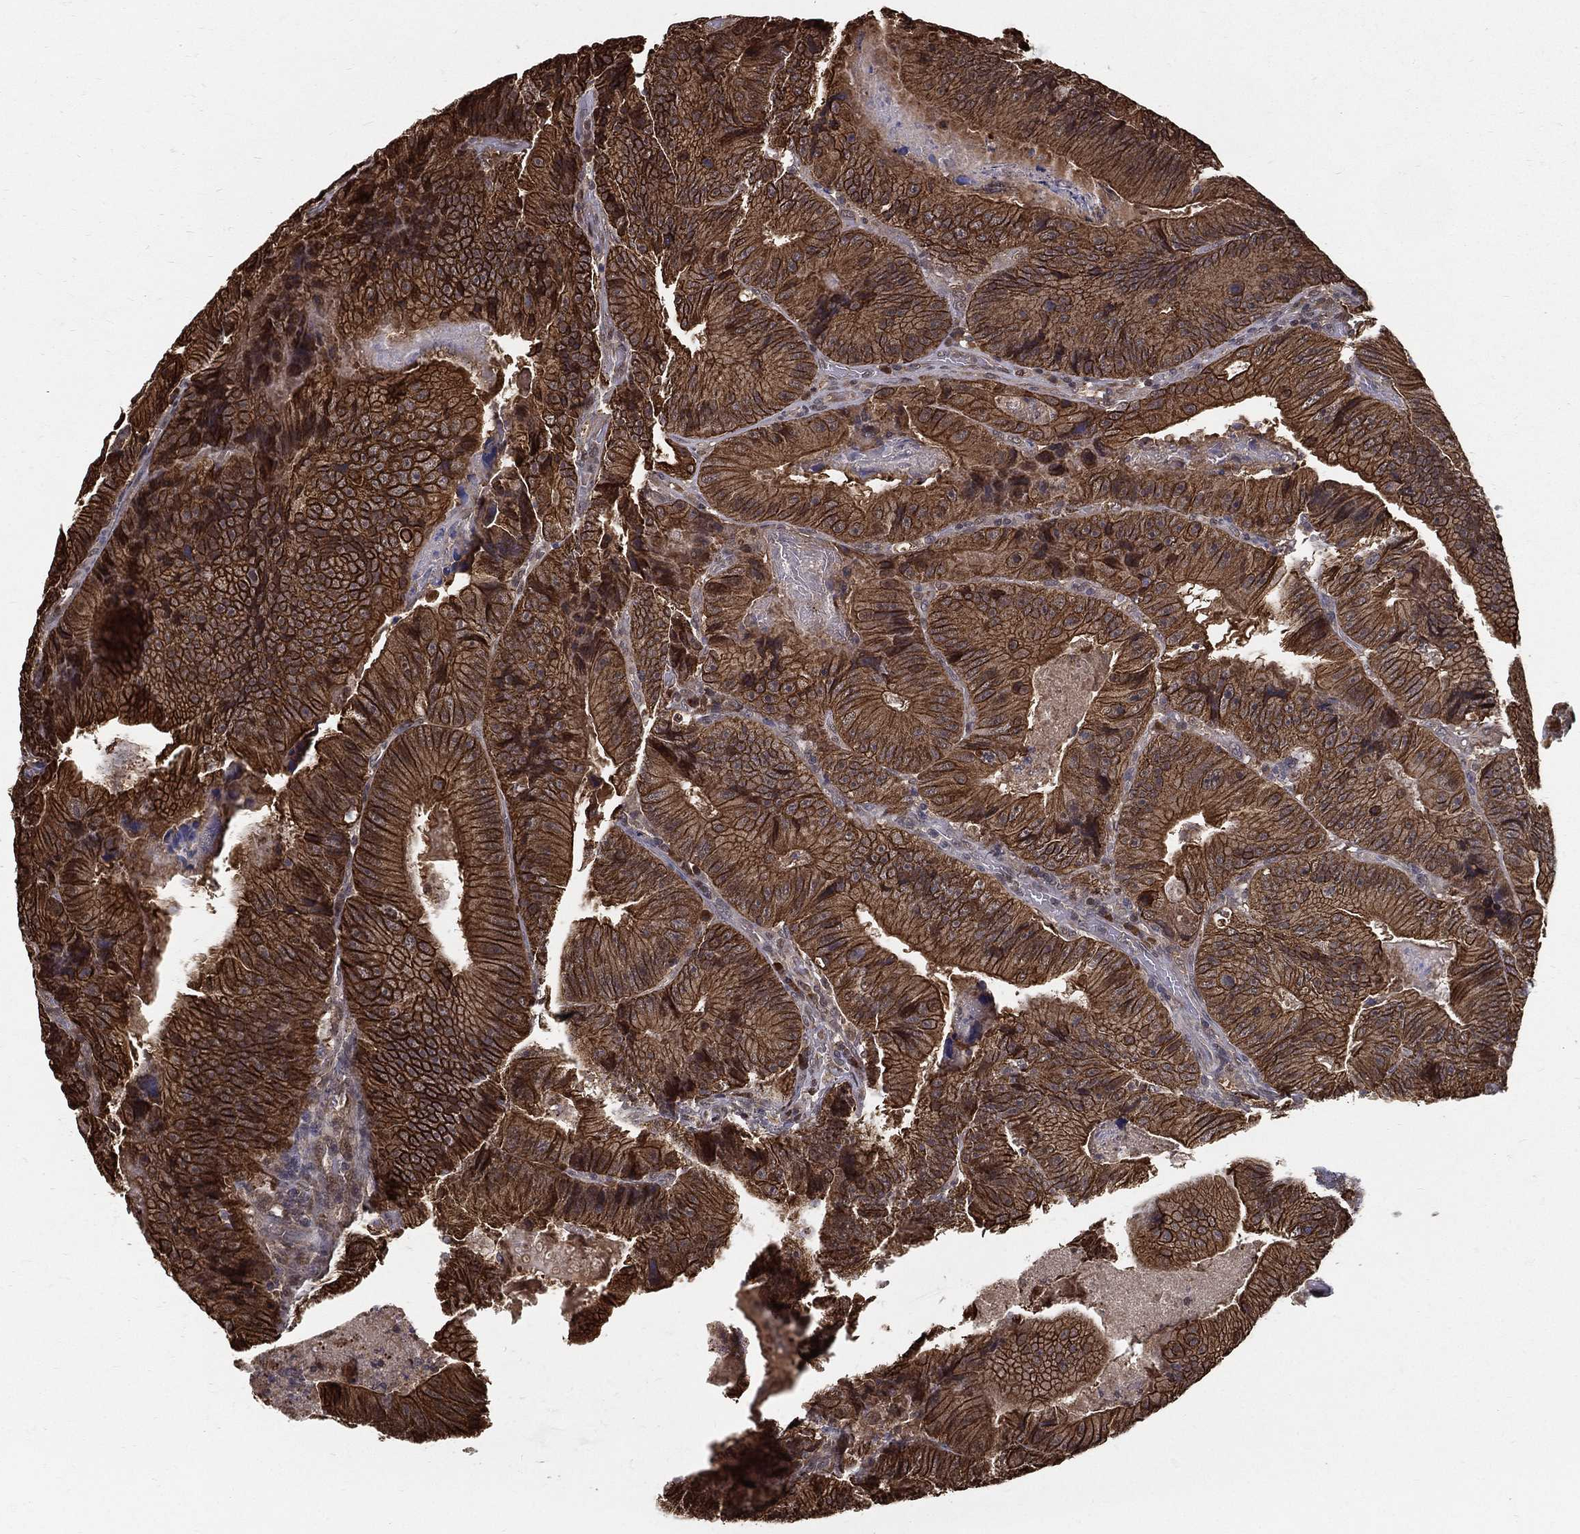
{"staining": {"intensity": "strong", "quantity": ">75%", "location": "cytoplasmic/membranous"}, "tissue": "colorectal cancer", "cell_type": "Tumor cells", "image_type": "cancer", "snomed": [{"axis": "morphology", "description": "Adenocarcinoma, NOS"}, {"axis": "topography", "description": "Colon"}], "caption": "High-power microscopy captured an IHC histopathology image of colorectal cancer (adenocarcinoma), revealing strong cytoplasmic/membranous staining in approximately >75% of tumor cells.", "gene": "SLC6A6", "patient": {"sex": "female", "age": 86}}